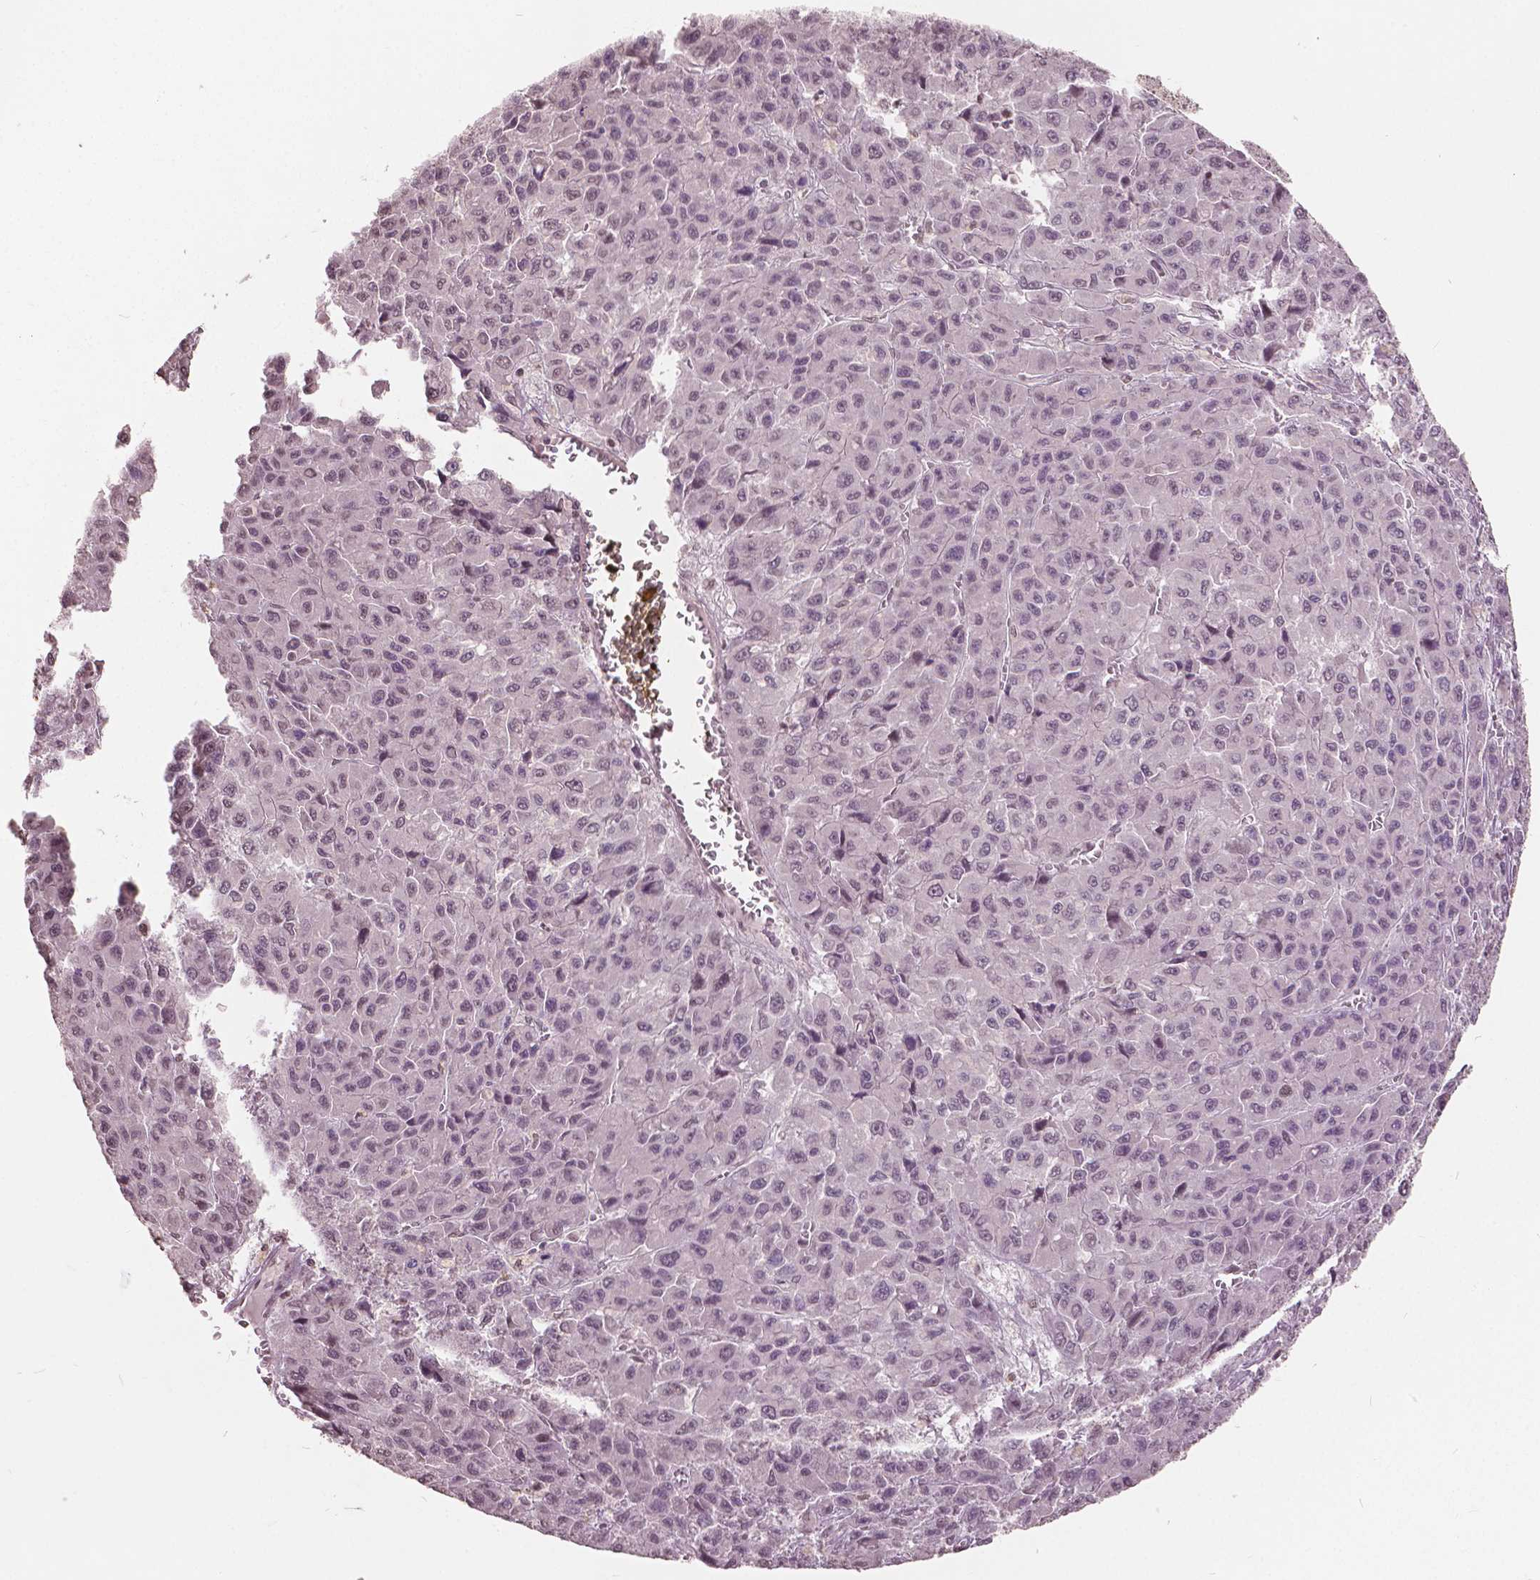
{"staining": {"intensity": "weak", "quantity": "25%-75%", "location": "nuclear"}, "tissue": "liver cancer", "cell_type": "Tumor cells", "image_type": "cancer", "snomed": [{"axis": "morphology", "description": "Carcinoma, Hepatocellular, NOS"}, {"axis": "topography", "description": "Liver"}], "caption": "The histopathology image exhibits staining of hepatocellular carcinoma (liver), revealing weak nuclear protein expression (brown color) within tumor cells.", "gene": "HOXA10", "patient": {"sex": "male", "age": 70}}